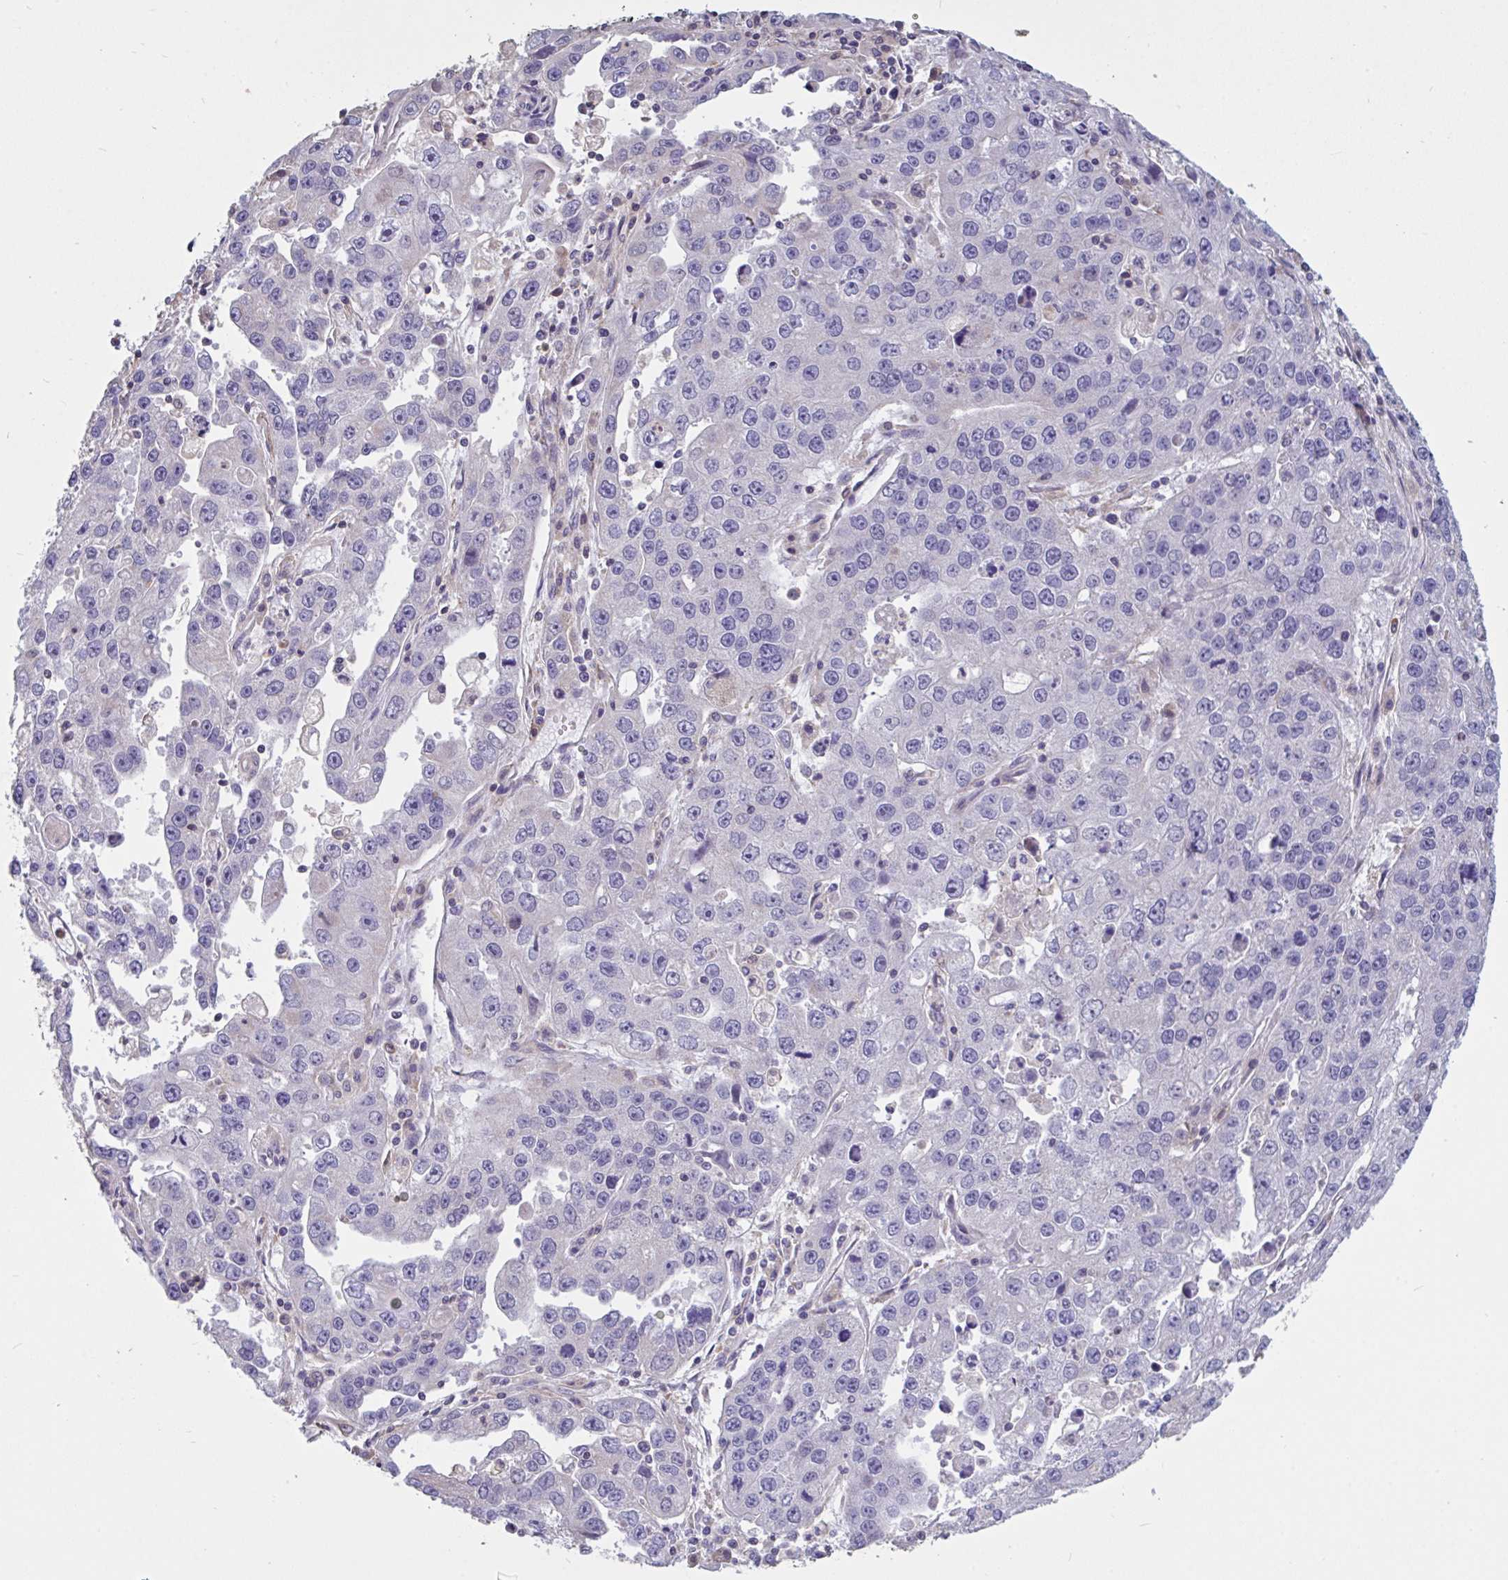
{"staining": {"intensity": "moderate", "quantity": "<25%", "location": "nuclear"}, "tissue": "endometrial cancer", "cell_type": "Tumor cells", "image_type": "cancer", "snomed": [{"axis": "morphology", "description": "Adenocarcinoma, NOS"}, {"axis": "topography", "description": "Uterus"}], "caption": "Immunohistochemistry (DAB (3,3'-diaminobenzidine)) staining of endometrial cancer displays moderate nuclear protein positivity in about <25% of tumor cells. (DAB (3,3'-diaminobenzidine) IHC with brightfield microscopy, high magnification).", "gene": "DDX39A", "patient": {"sex": "female", "age": 62}}